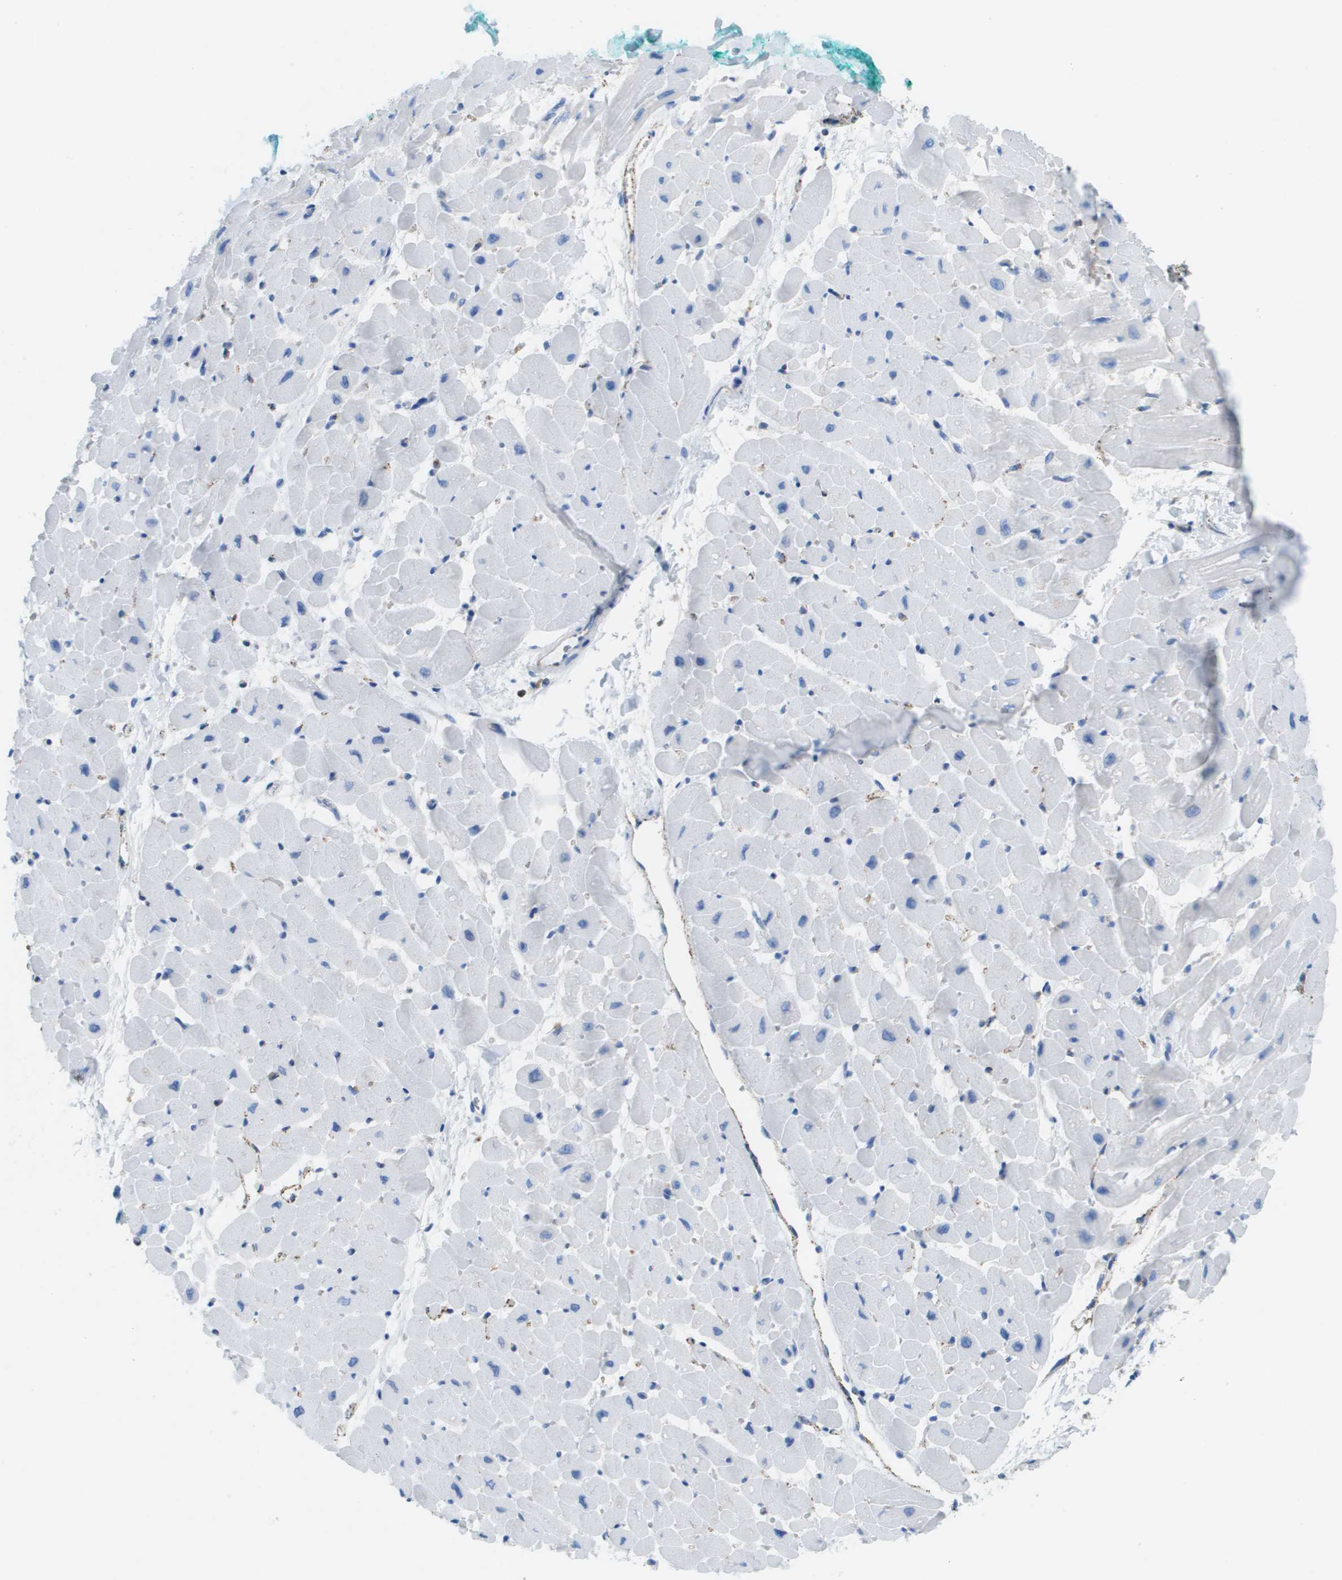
{"staining": {"intensity": "negative", "quantity": "none", "location": "none"}, "tissue": "heart muscle", "cell_type": "Cardiomyocytes", "image_type": "normal", "snomed": [{"axis": "morphology", "description": "Normal tissue, NOS"}, {"axis": "topography", "description": "Heart"}], "caption": "Immunohistochemistry (IHC) micrograph of benign heart muscle stained for a protein (brown), which shows no expression in cardiomyocytes.", "gene": "PRCP", "patient": {"sex": "male", "age": 45}}